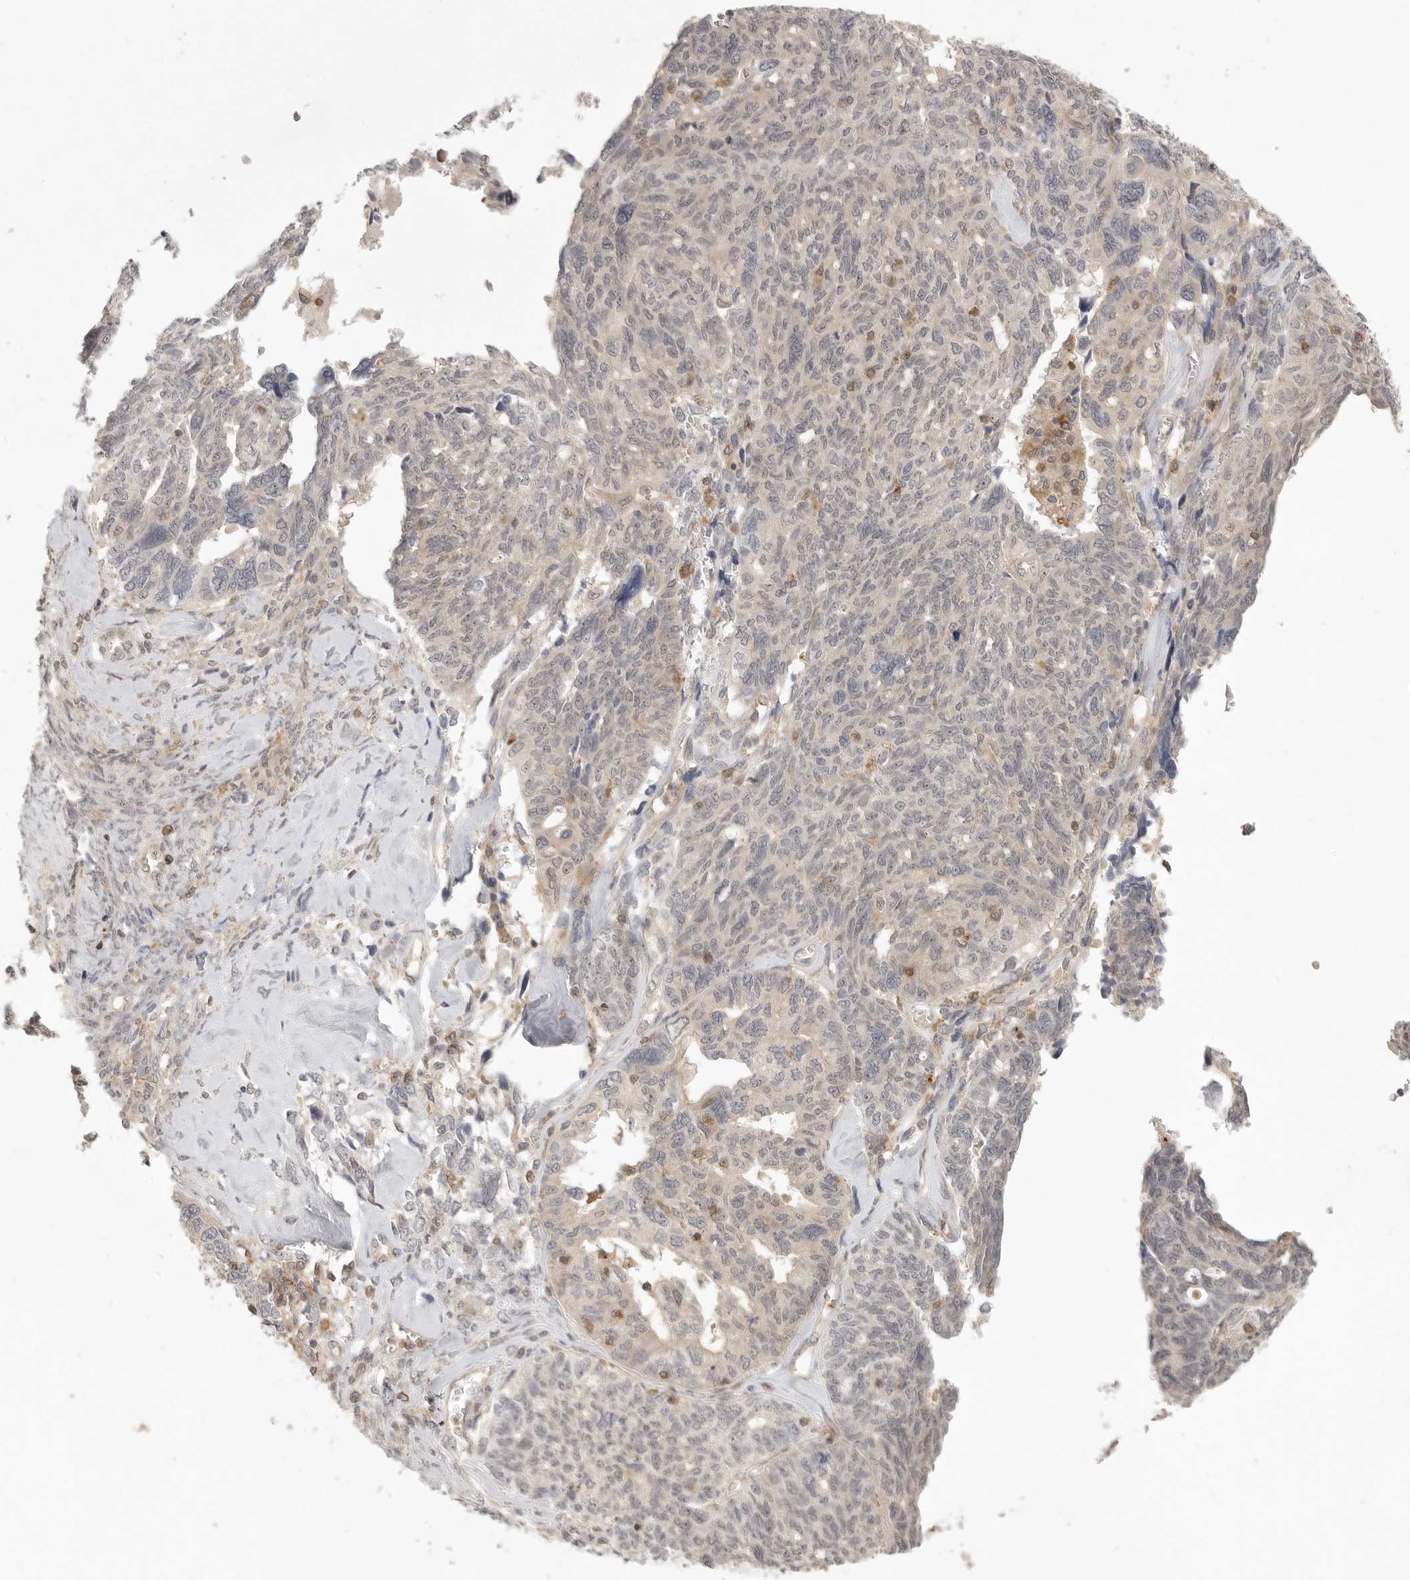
{"staining": {"intensity": "weak", "quantity": "25%-75%", "location": "cytoplasmic/membranous"}, "tissue": "ovarian cancer", "cell_type": "Tumor cells", "image_type": "cancer", "snomed": [{"axis": "morphology", "description": "Cystadenocarcinoma, serous, NOS"}, {"axis": "topography", "description": "Ovary"}], "caption": "Serous cystadenocarcinoma (ovarian) stained with a protein marker exhibits weak staining in tumor cells.", "gene": "DBNL", "patient": {"sex": "female", "age": 79}}